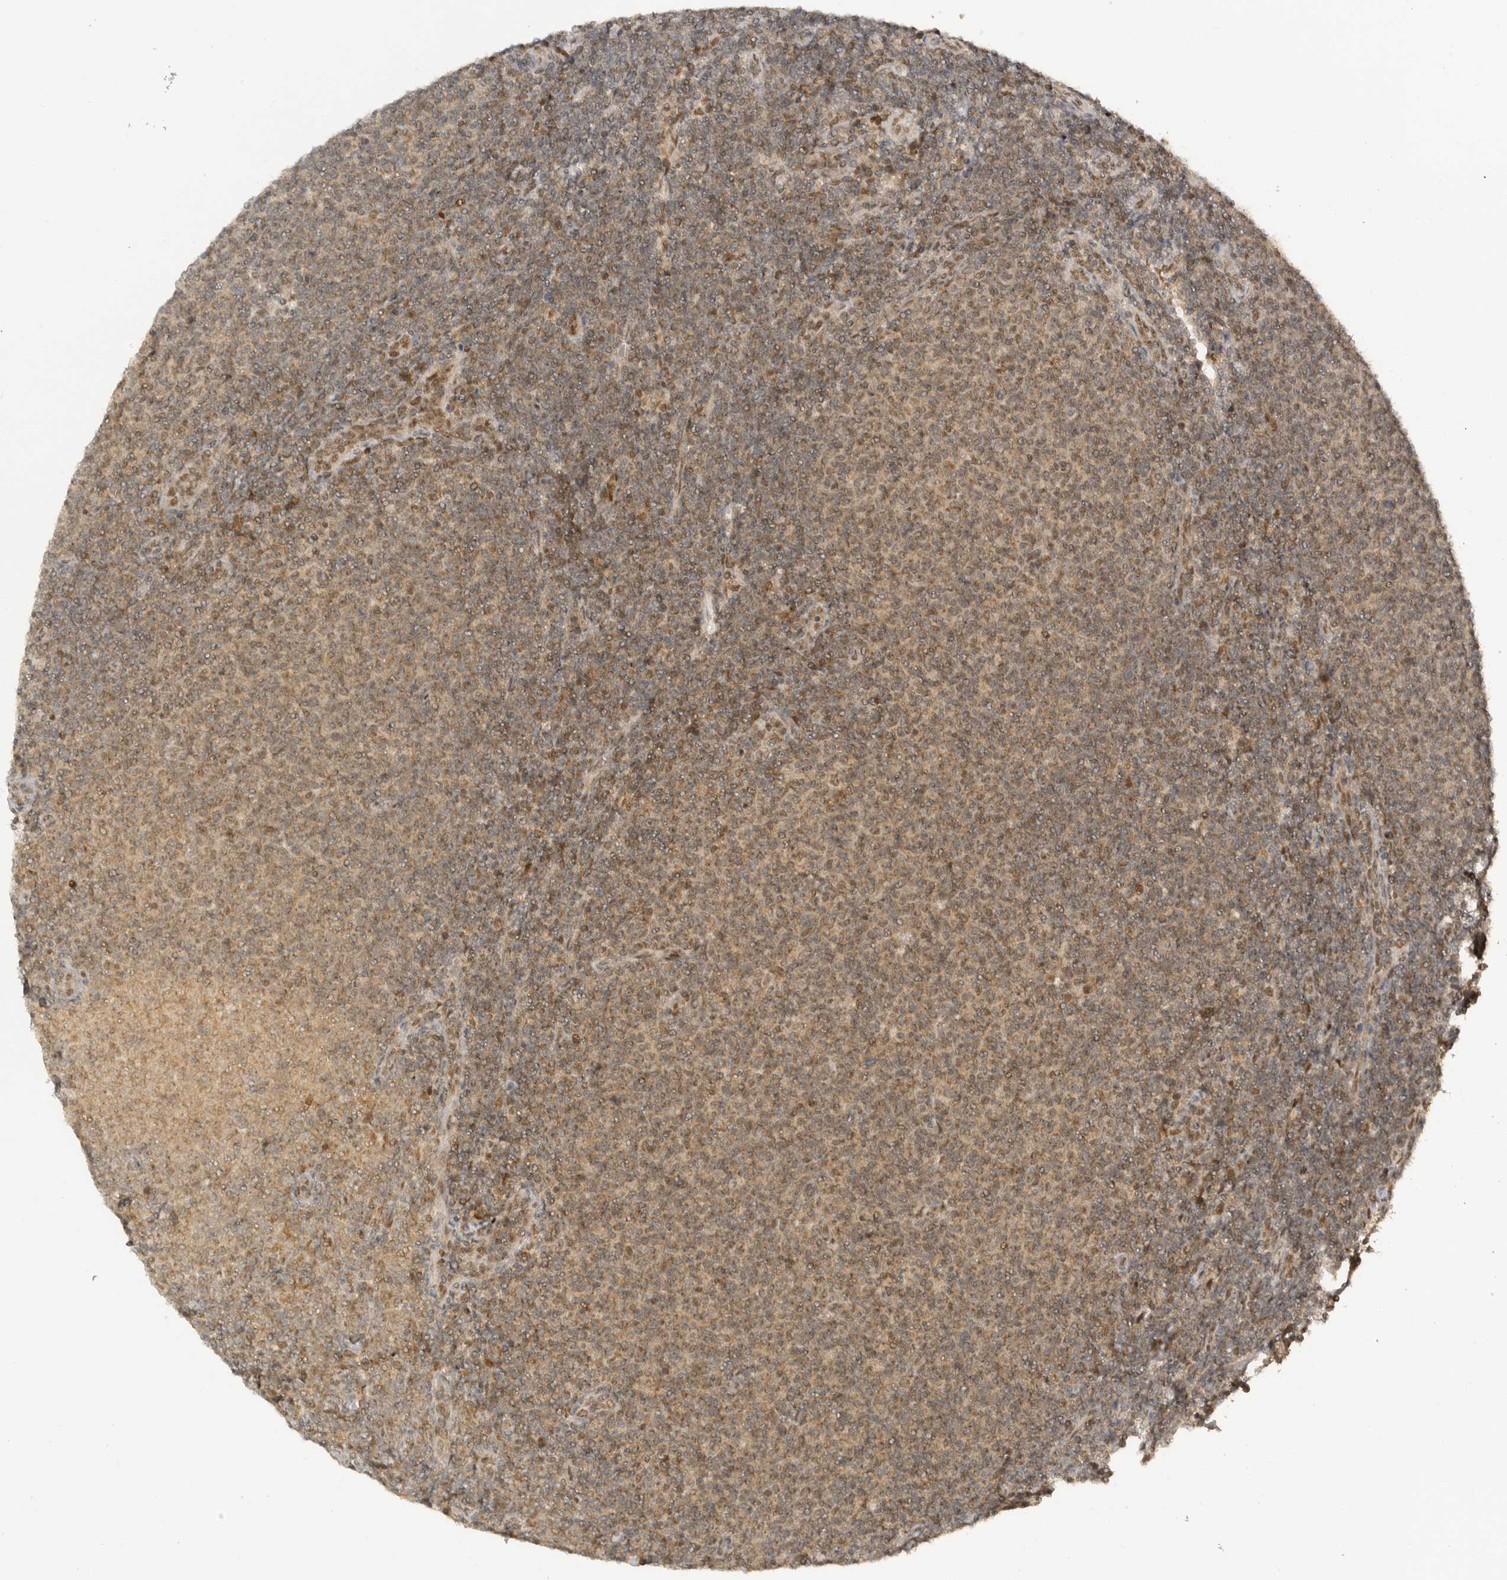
{"staining": {"intensity": "weak", "quantity": ">75%", "location": "cytoplasmic/membranous,nuclear"}, "tissue": "lymphoma", "cell_type": "Tumor cells", "image_type": "cancer", "snomed": [{"axis": "morphology", "description": "Malignant lymphoma, non-Hodgkin's type, Low grade"}, {"axis": "topography", "description": "Lymph node"}], "caption": "Low-grade malignant lymphoma, non-Hodgkin's type stained with a brown dye shows weak cytoplasmic/membranous and nuclear positive expression in approximately >75% of tumor cells.", "gene": "ALKAL1", "patient": {"sex": "male", "age": 66}}